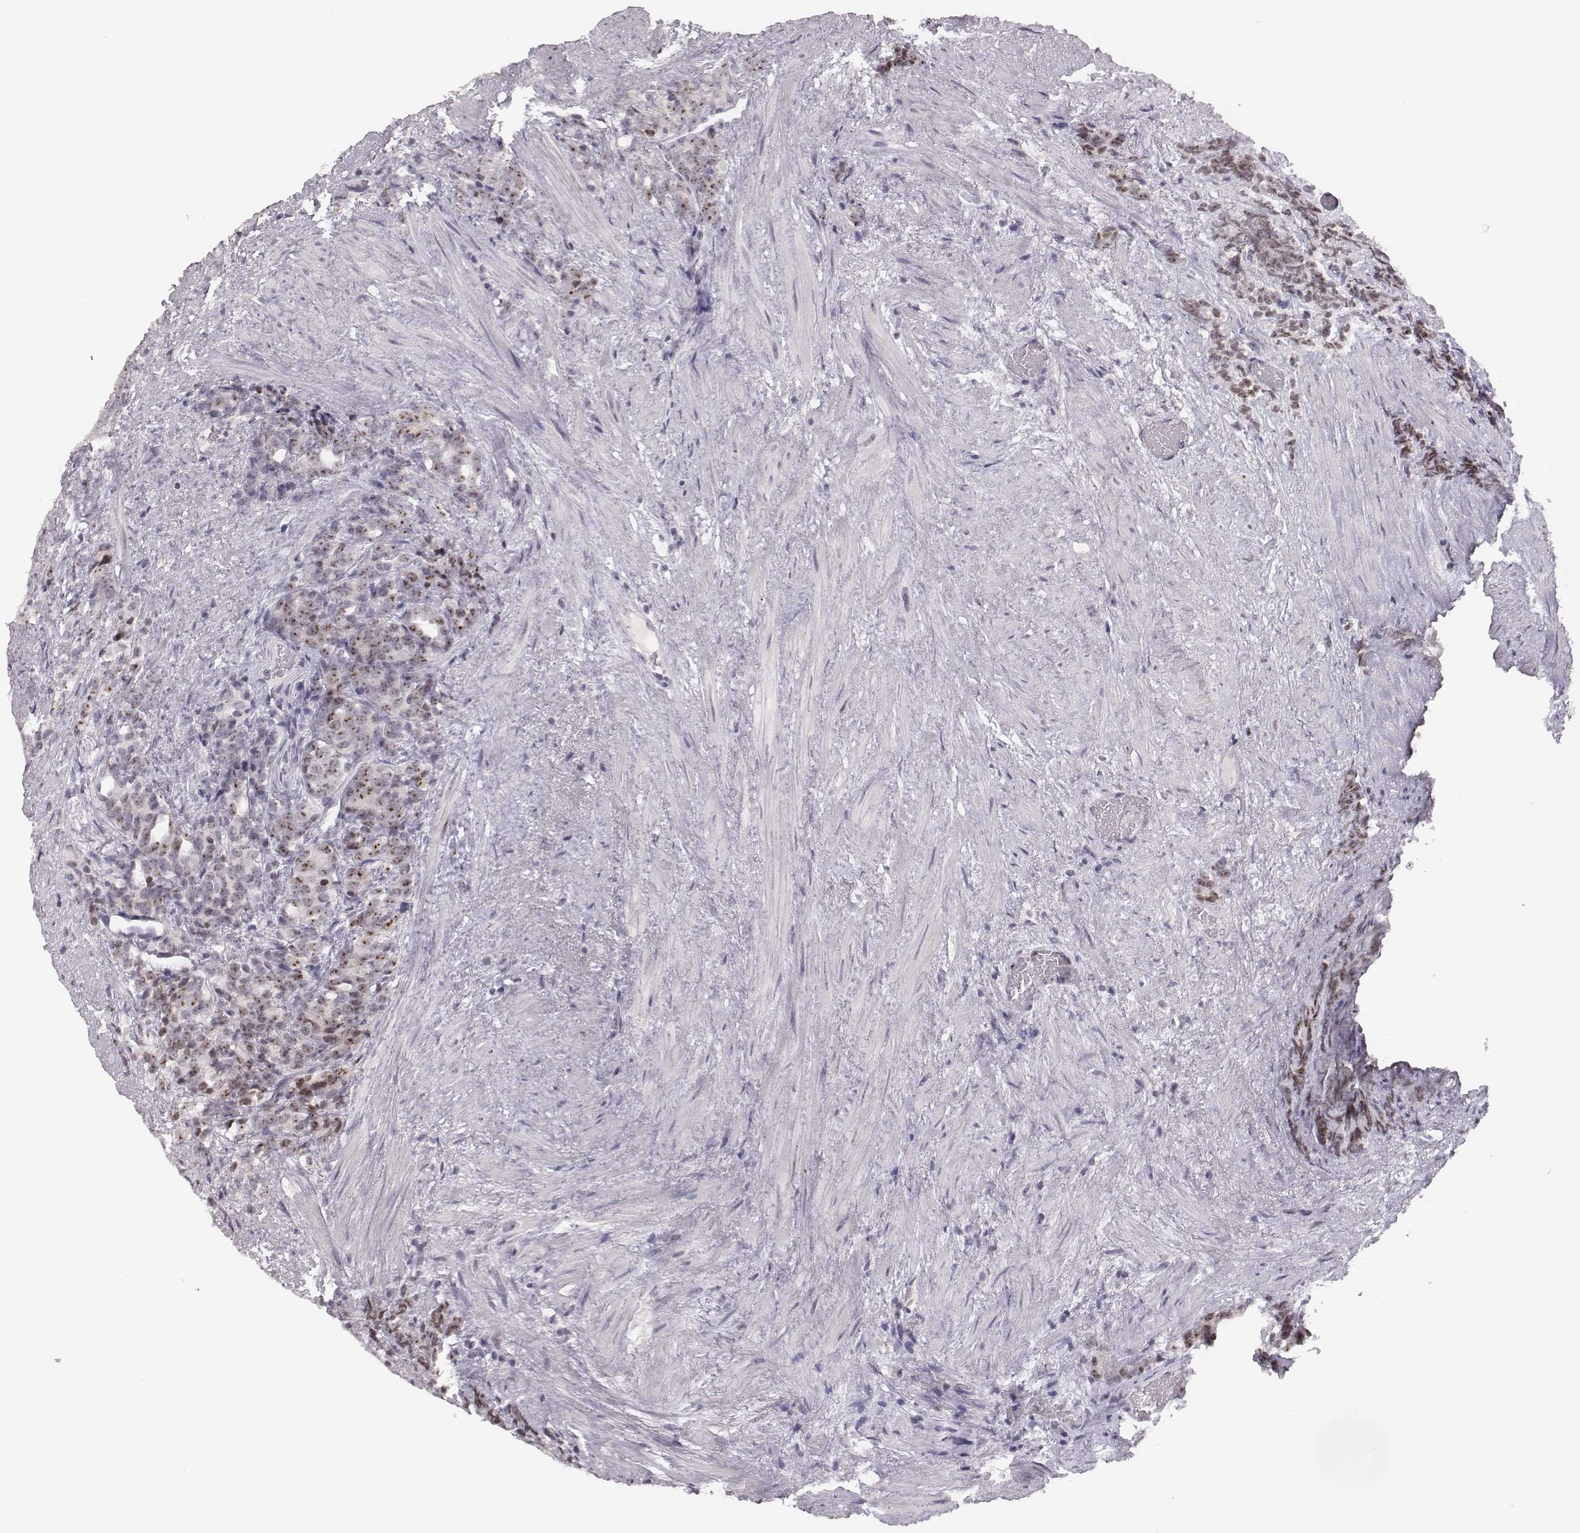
{"staining": {"intensity": "strong", "quantity": ">75%", "location": "nuclear"}, "tissue": "prostate cancer", "cell_type": "Tumor cells", "image_type": "cancer", "snomed": [{"axis": "morphology", "description": "Adenocarcinoma, High grade"}, {"axis": "topography", "description": "Prostate"}], "caption": "This is an image of immunohistochemistry (IHC) staining of prostate cancer, which shows strong expression in the nuclear of tumor cells.", "gene": "NIFK", "patient": {"sex": "male", "age": 84}}